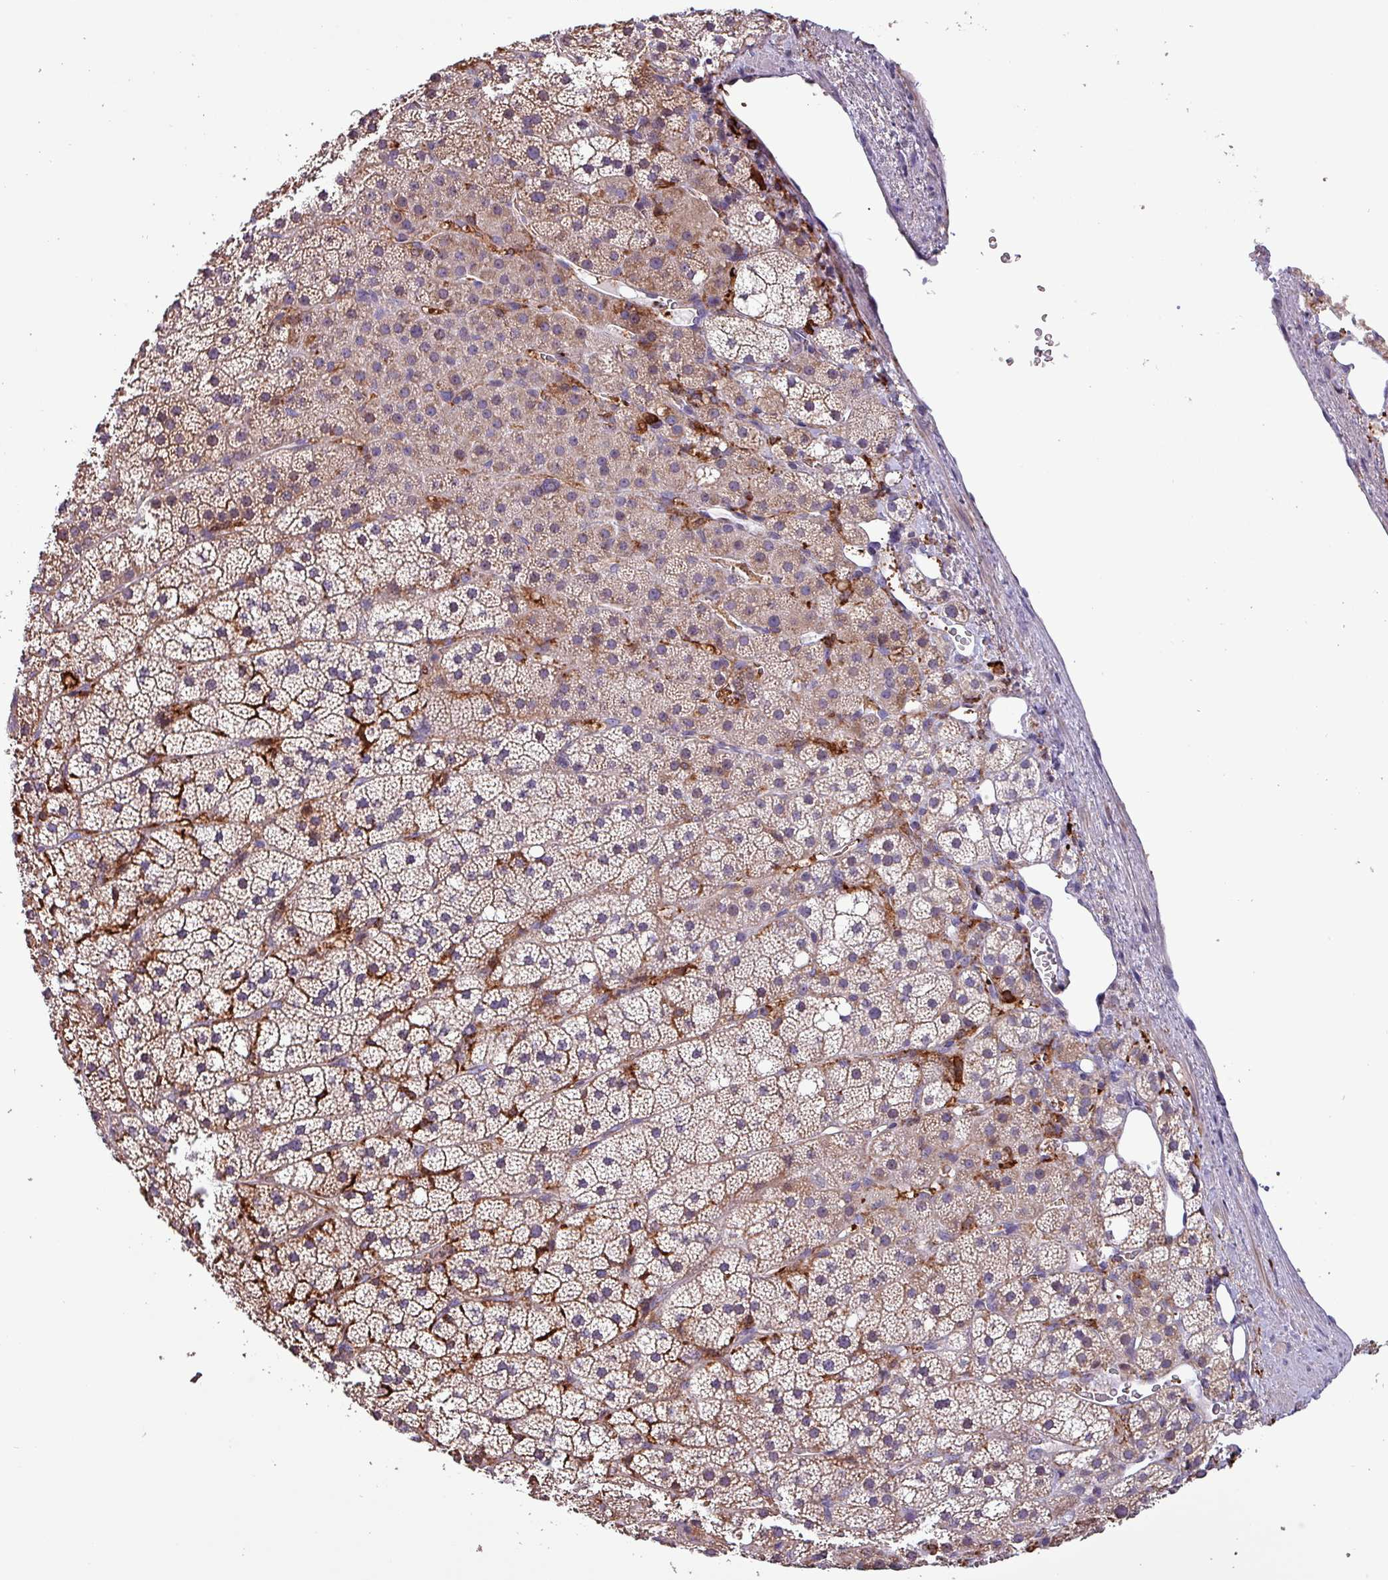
{"staining": {"intensity": "moderate", "quantity": "25%-75%", "location": "cytoplasmic/membranous"}, "tissue": "adrenal gland", "cell_type": "Glandular cells", "image_type": "normal", "snomed": [{"axis": "morphology", "description": "Normal tissue, NOS"}, {"axis": "topography", "description": "Adrenal gland"}], "caption": "A histopathology image showing moderate cytoplasmic/membranous positivity in about 25%-75% of glandular cells in unremarkable adrenal gland, as visualized by brown immunohistochemical staining.", "gene": "SCIN", "patient": {"sex": "male", "age": 53}}